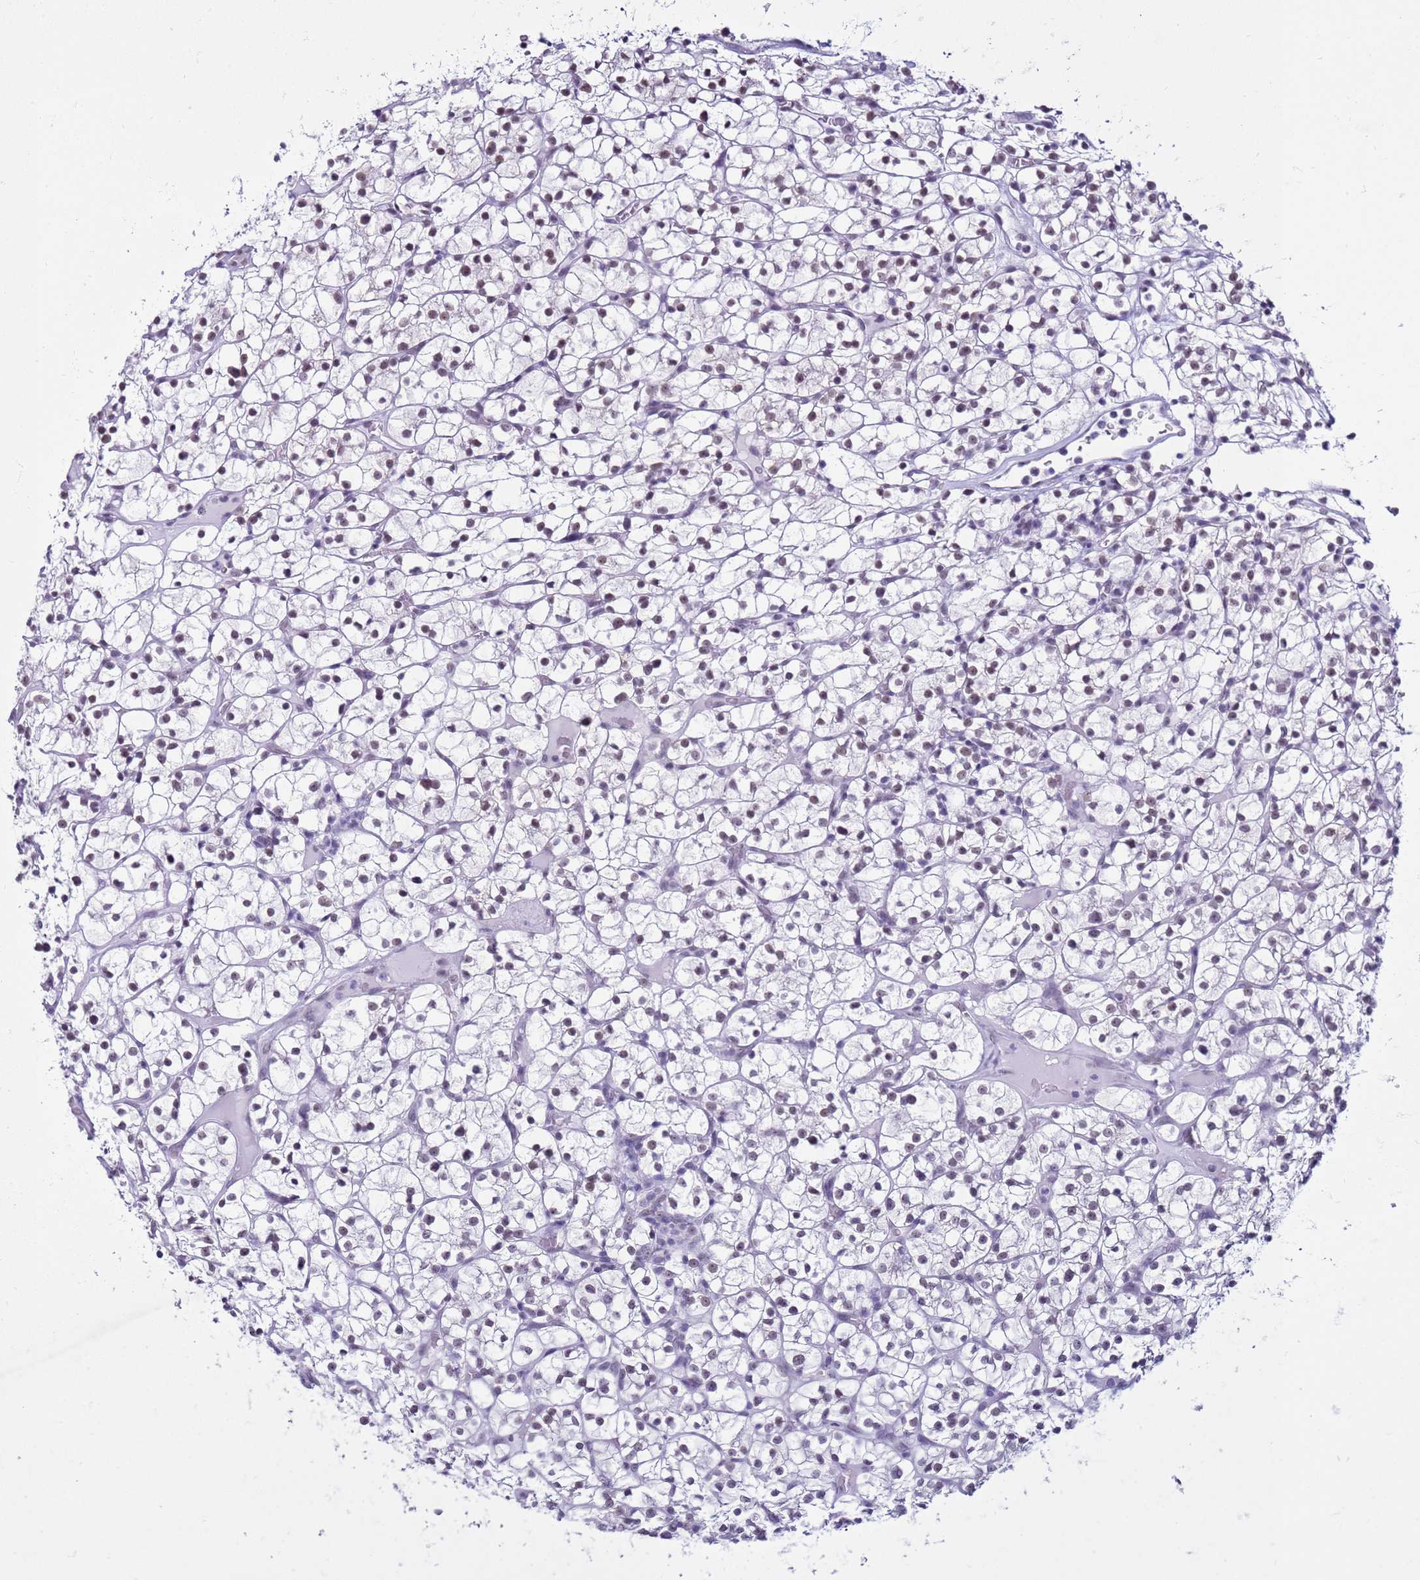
{"staining": {"intensity": "weak", "quantity": "<25%", "location": "nuclear"}, "tissue": "renal cancer", "cell_type": "Tumor cells", "image_type": "cancer", "snomed": [{"axis": "morphology", "description": "Adenocarcinoma, NOS"}, {"axis": "topography", "description": "Kidney"}], "caption": "DAB immunohistochemical staining of human renal cancer (adenocarcinoma) exhibits no significant staining in tumor cells.", "gene": "DHX15", "patient": {"sex": "female", "age": 64}}